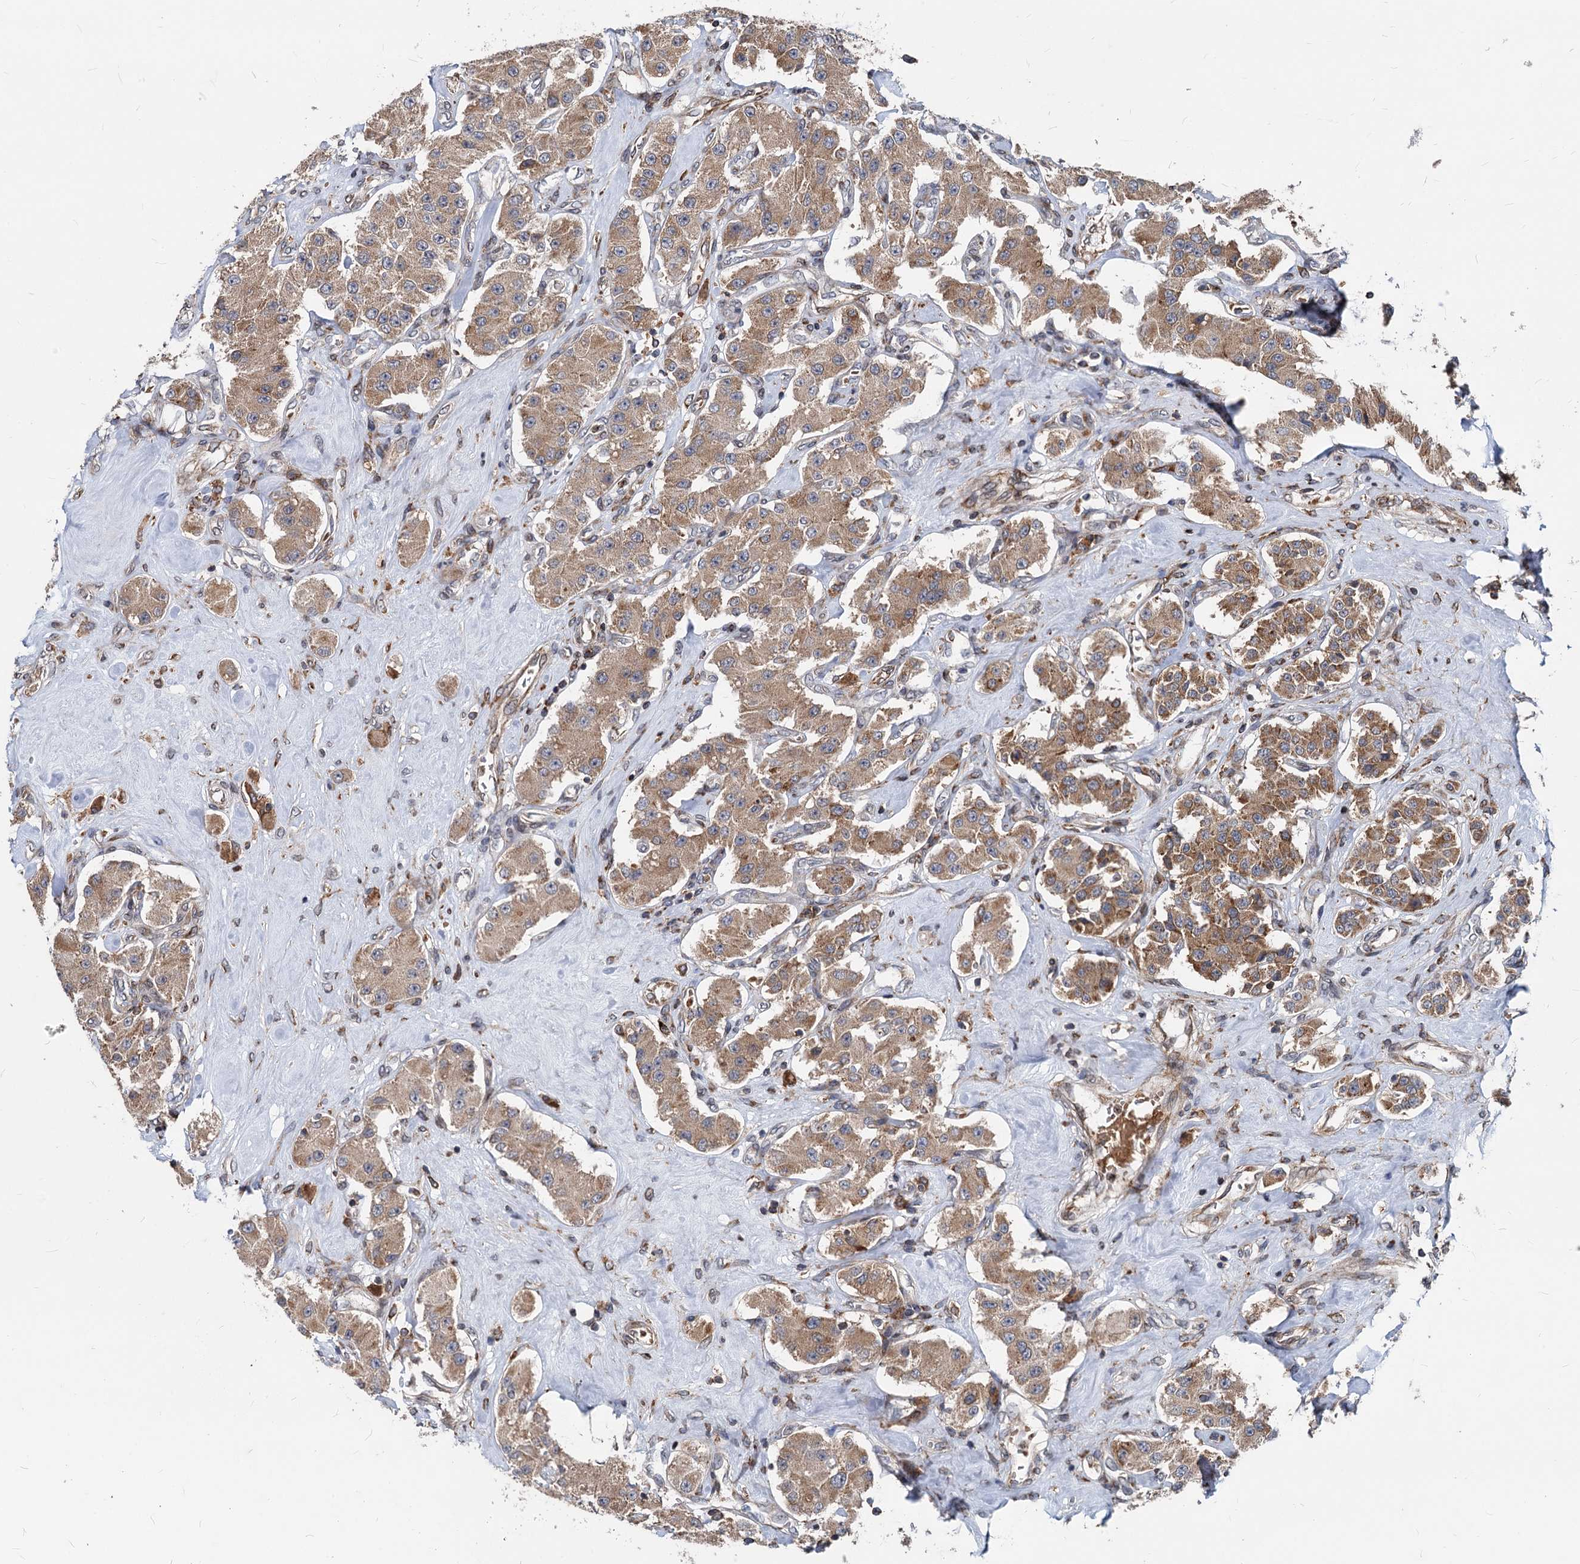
{"staining": {"intensity": "moderate", "quantity": ">75%", "location": "cytoplasmic/membranous"}, "tissue": "carcinoid", "cell_type": "Tumor cells", "image_type": "cancer", "snomed": [{"axis": "morphology", "description": "Carcinoid, malignant, NOS"}, {"axis": "topography", "description": "Pancreas"}], "caption": "This is a micrograph of immunohistochemistry staining of carcinoid, which shows moderate positivity in the cytoplasmic/membranous of tumor cells.", "gene": "STIM1", "patient": {"sex": "male", "age": 41}}